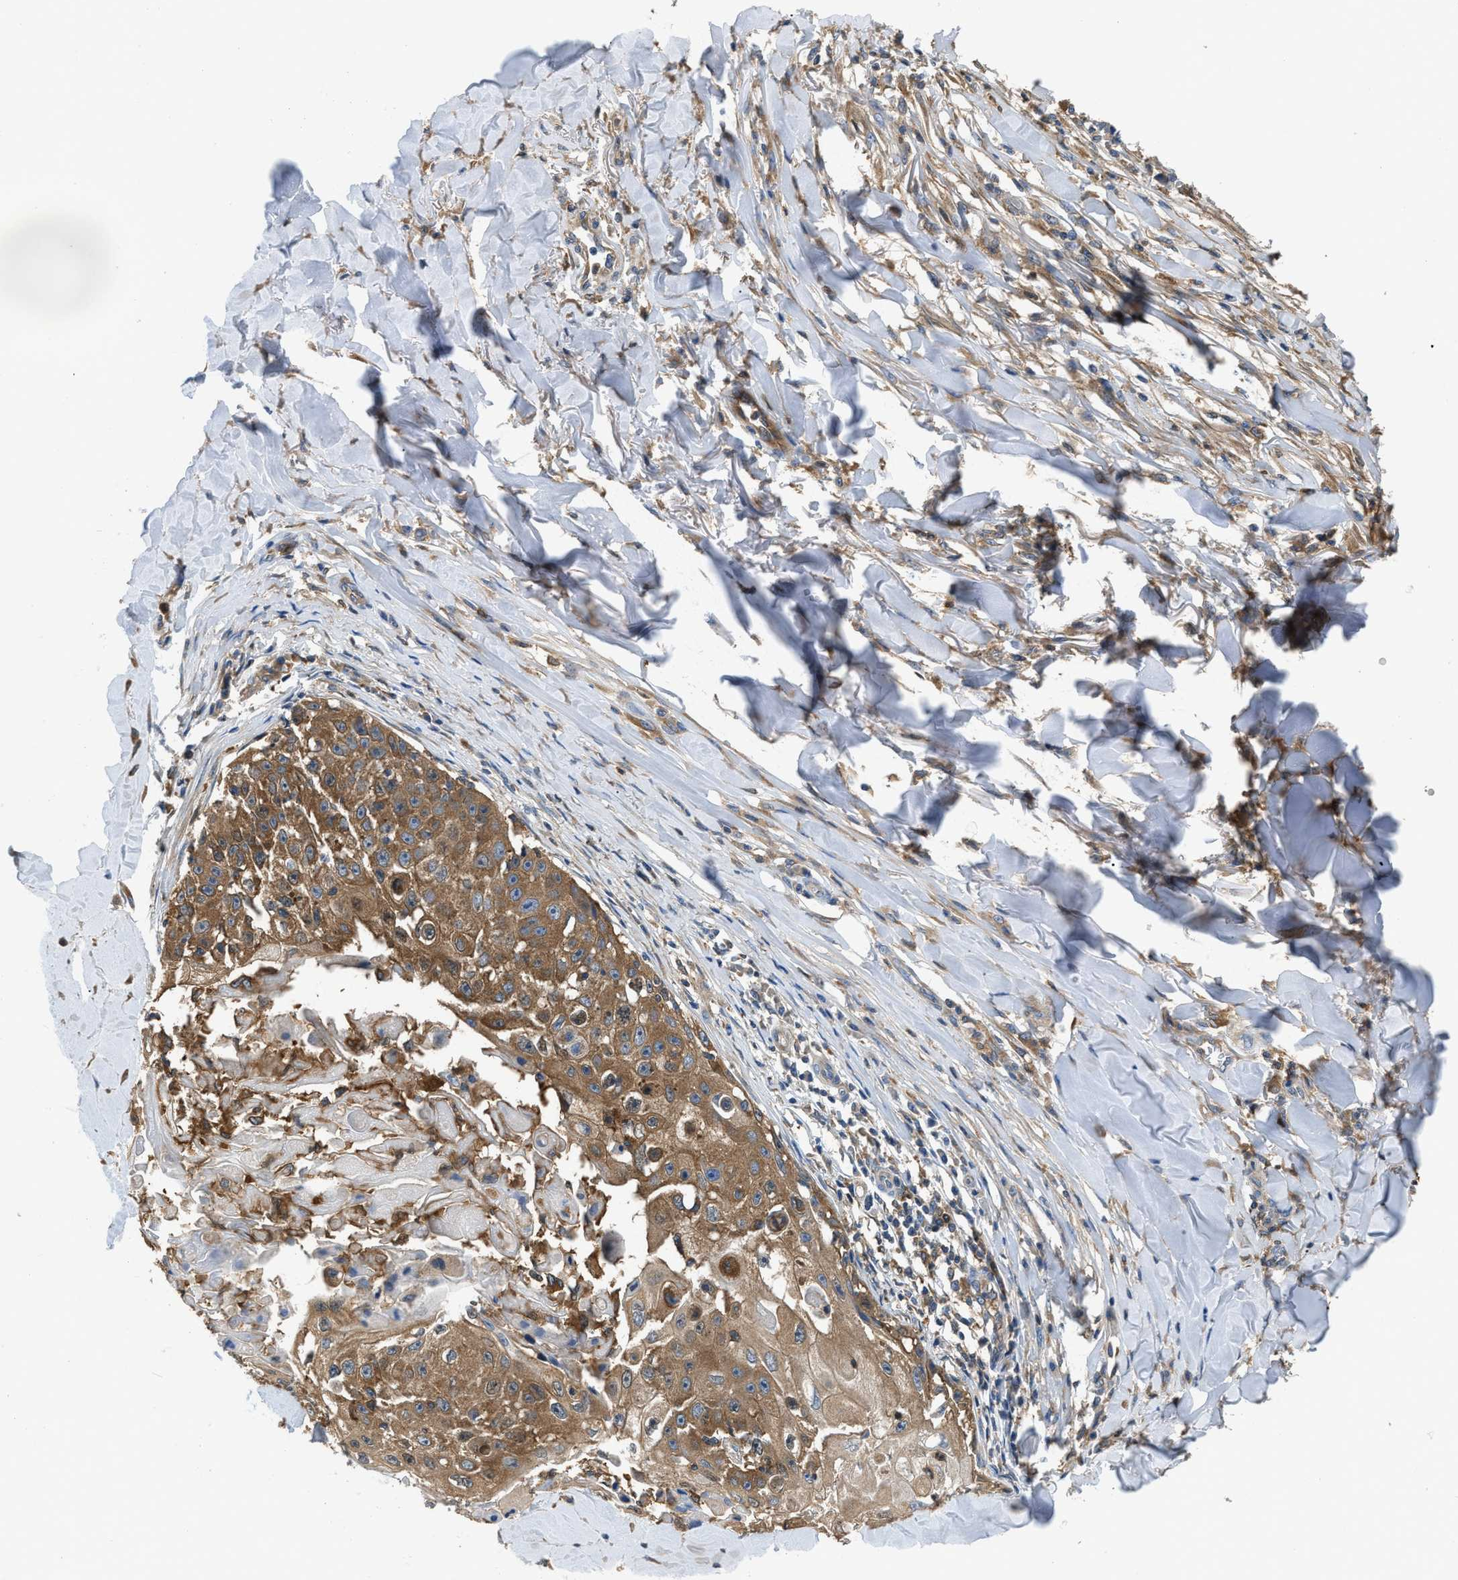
{"staining": {"intensity": "moderate", "quantity": ">75%", "location": "cytoplasmic/membranous"}, "tissue": "skin cancer", "cell_type": "Tumor cells", "image_type": "cancer", "snomed": [{"axis": "morphology", "description": "Squamous cell carcinoma, NOS"}, {"axis": "topography", "description": "Skin"}], "caption": "IHC of human skin cancer (squamous cell carcinoma) reveals medium levels of moderate cytoplasmic/membranous staining in approximately >75% of tumor cells.", "gene": "PKM", "patient": {"sex": "male", "age": 86}}